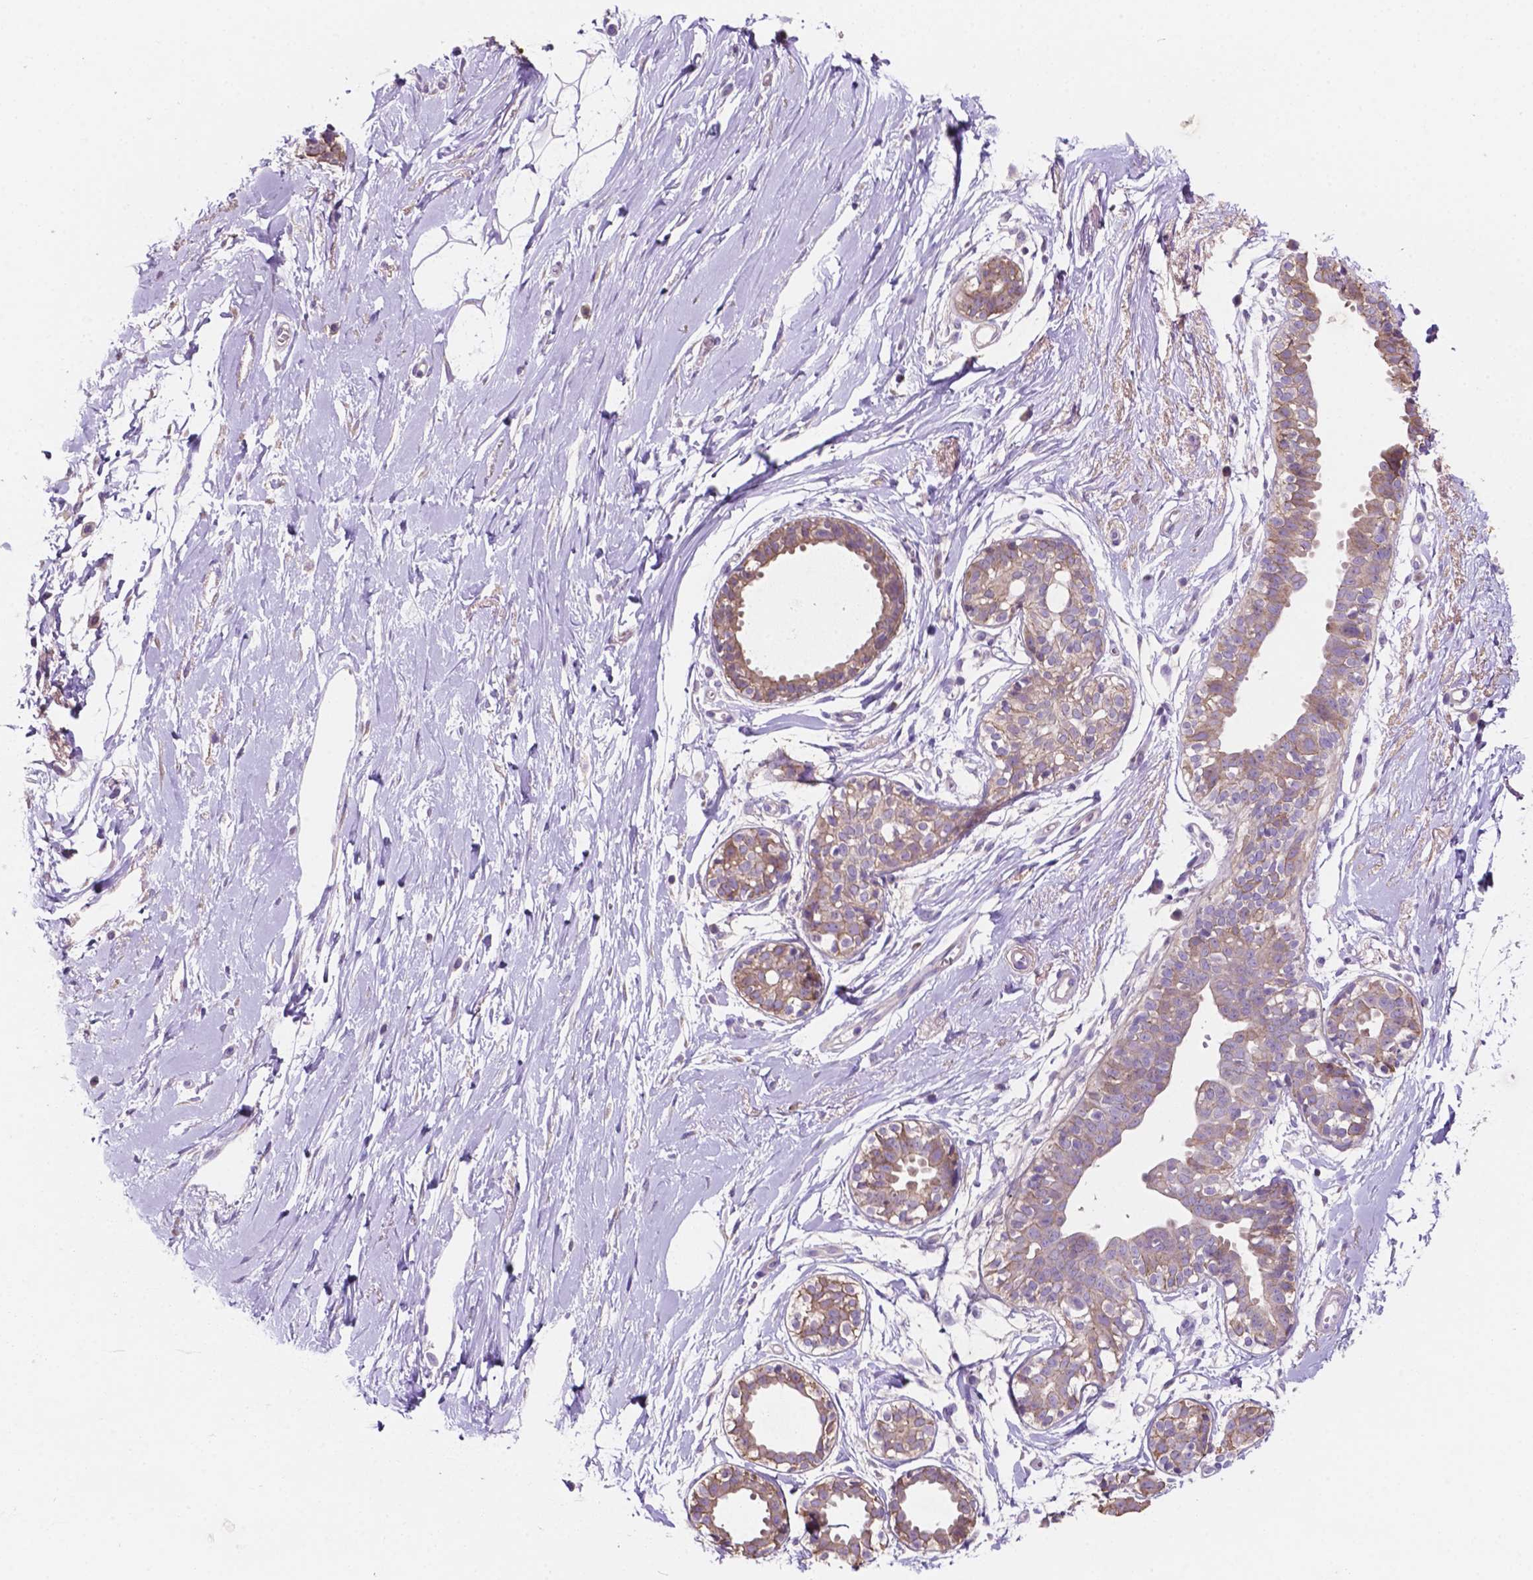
{"staining": {"intensity": "weak", "quantity": "25%-75%", "location": "cytoplasmic/membranous"}, "tissue": "breast", "cell_type": "Adipocytes", "image_type": "normal", "snomed": [{"axis": "morphology", "description": "Normal tissue, NOS"}, {"axis": "topography", "description": "Breast"}], "caption": "Immunohistochemistry of unremarkable human breast displays low levels of weak cytoplasmic/membranous positivity in approximately 25%-75% of adipocytes.", "gene": "MKRN2OS", "patient": {"sex": "female", "age": 49}}